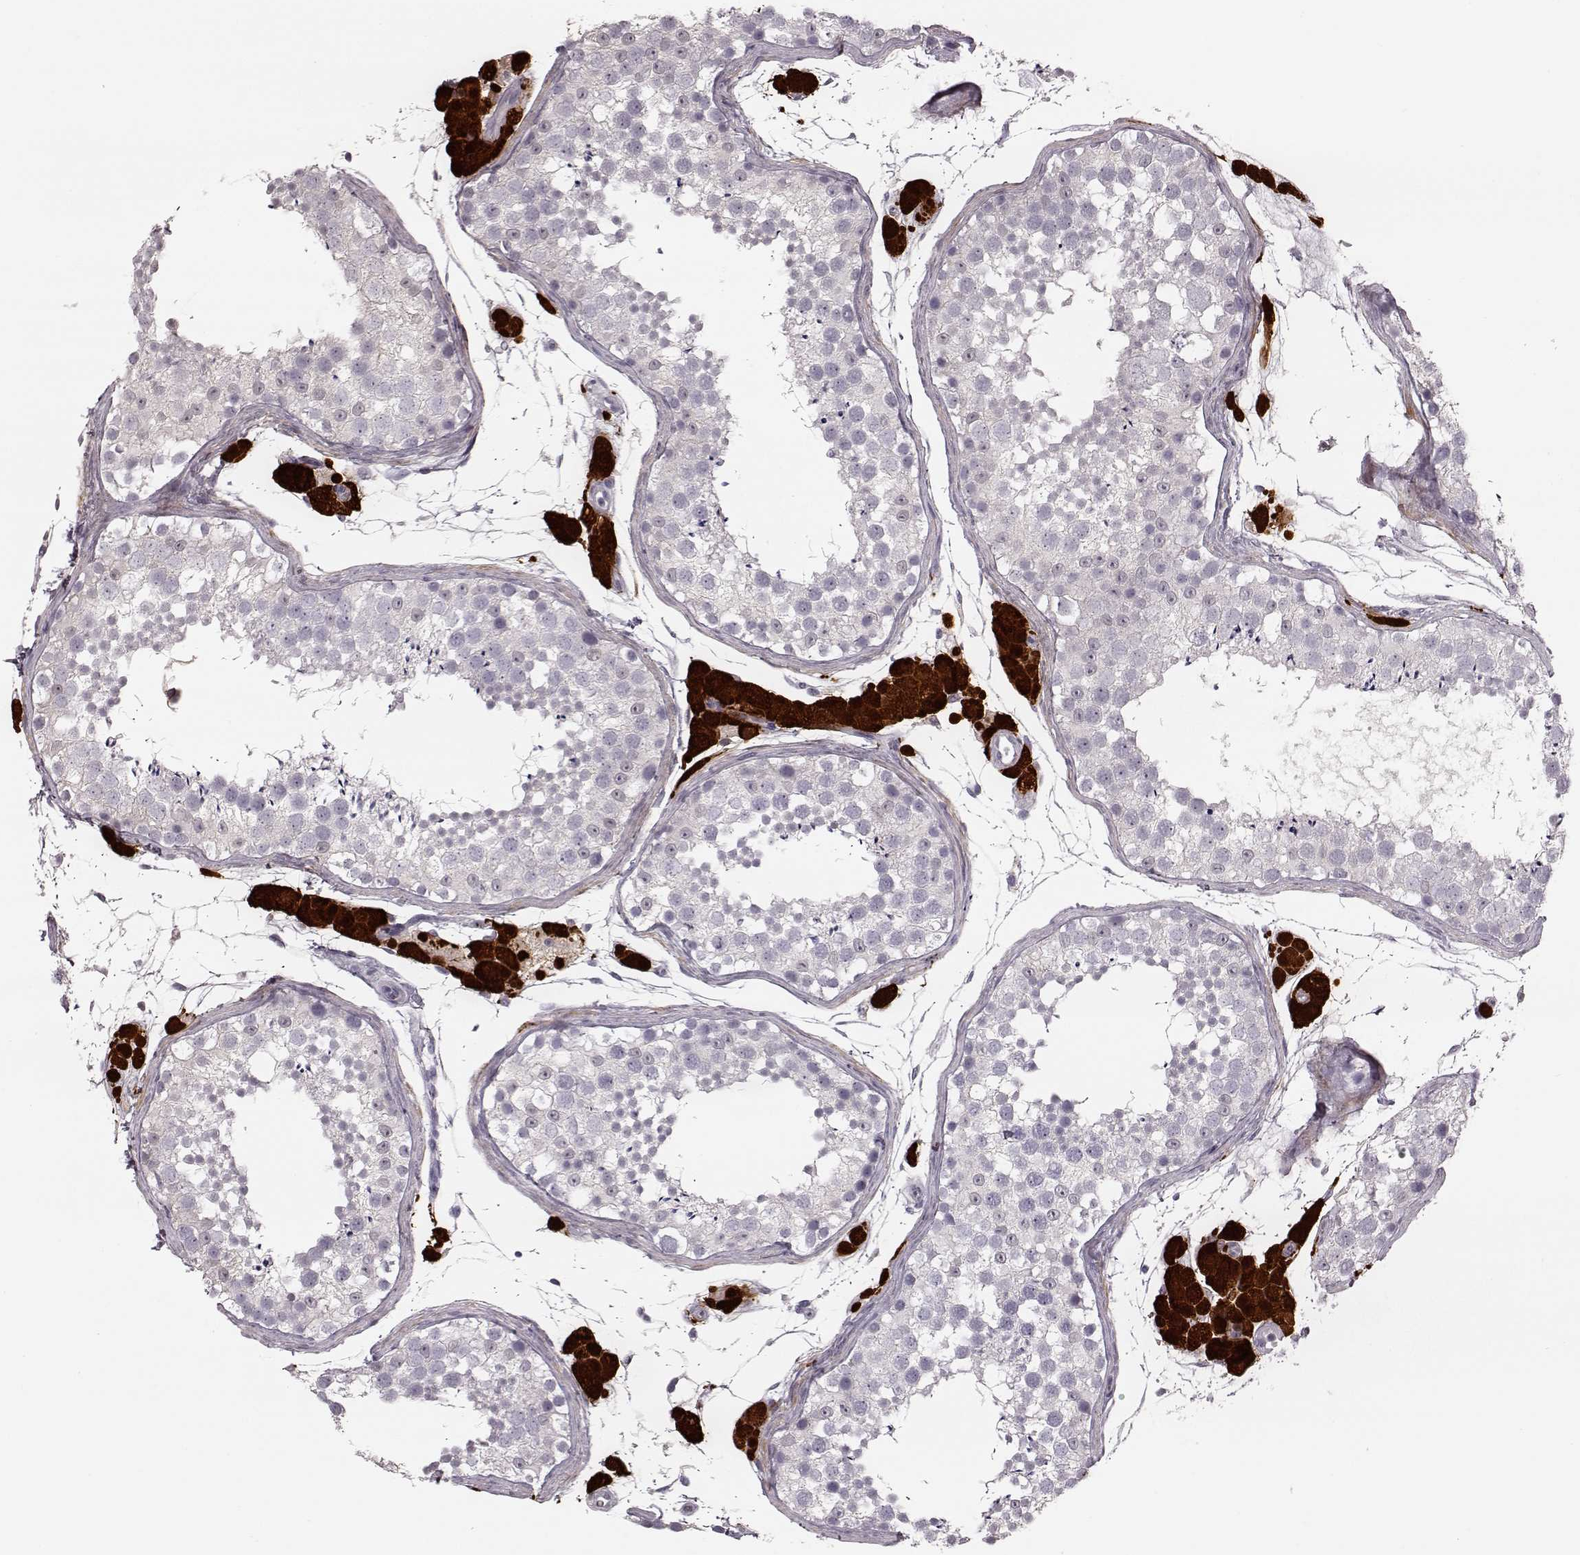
{"staining": {"intensity": "negative", "quantity": "none", "location": "none"}, "tissue": "testis", "cell_type": "Cells in seminiferous ducts", "image_type": "normal", "snomed": [{"axis": "morphology", "description": "Normal tissue, NOS"}, {"axis": "topography", "description": "Testis"}], "caption": "High power microscopy micrograph of an IHC histopathology image of normal testis, revealing no significant expression in cells in seminiferous ducts. Brightfield microscopy of immunohistochemistry (IHC) stained with DAB (brown) and hematoxylin (blue), captured at high magnification.", "gene": "ZNF433", "patient": {"sex": "male", "age": 41}}